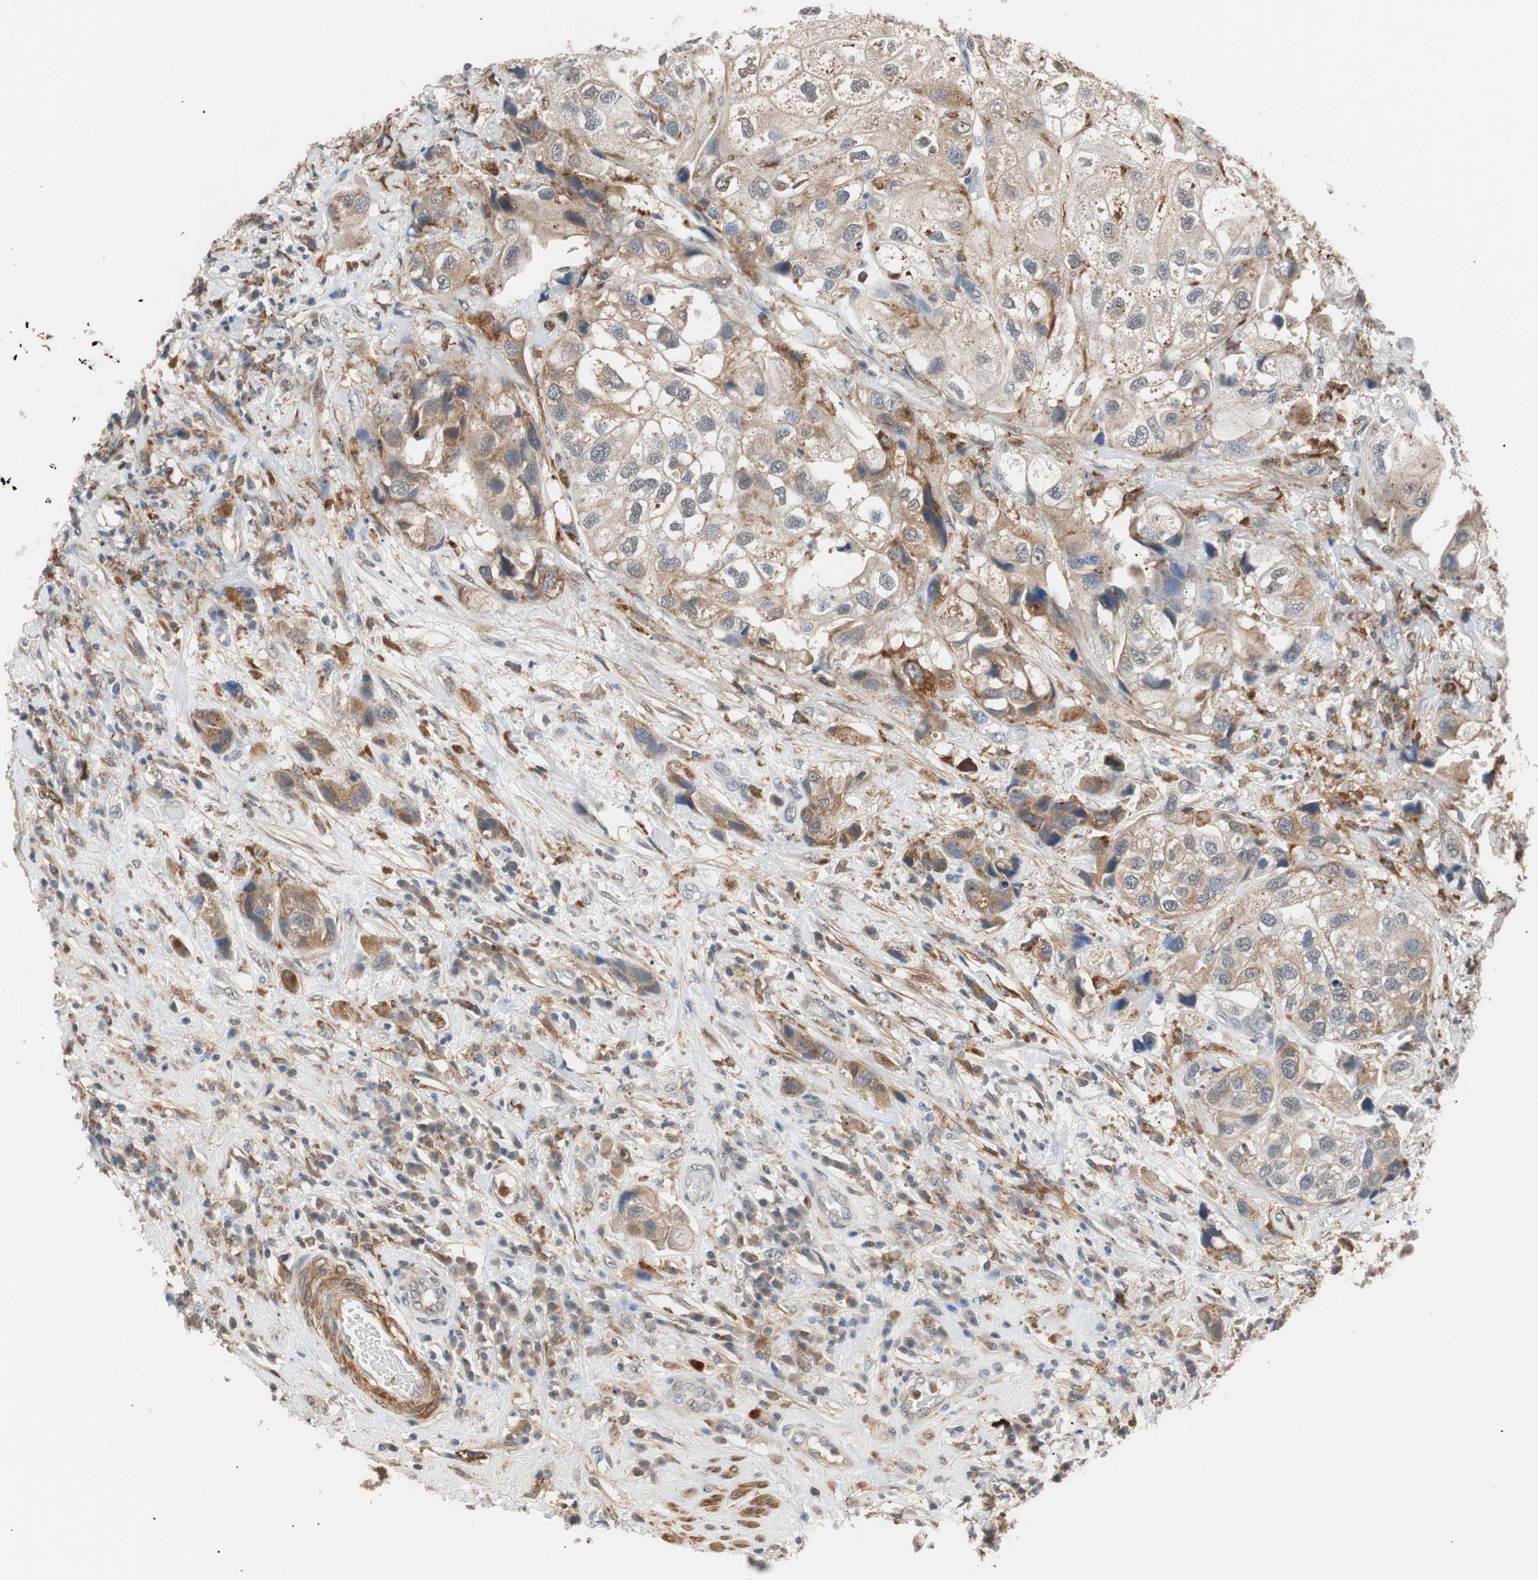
{"staining": {"intensity": "weak", "quantity": "25%-75%", "location": "cytoplasmic/membranous"}, "tissue": "urothelial cancer", "cell_type": "Tumor cells", "image_type": "cancer", "snomed": [{"axis": "morphology", "description": "Urothelial carcinoma, High grade"}, {"axis": "topography", "description": "Urinary bladder"}], "caption": "Brown immunohistochemical staining in human urothelial carcinoma (high-grade) reveals weak cytoplasmic/membranous positivity in approximately 25%-75% of tumor cells.", "gene": "LITAF", "patient": {"sex": "female", "age": 64}}